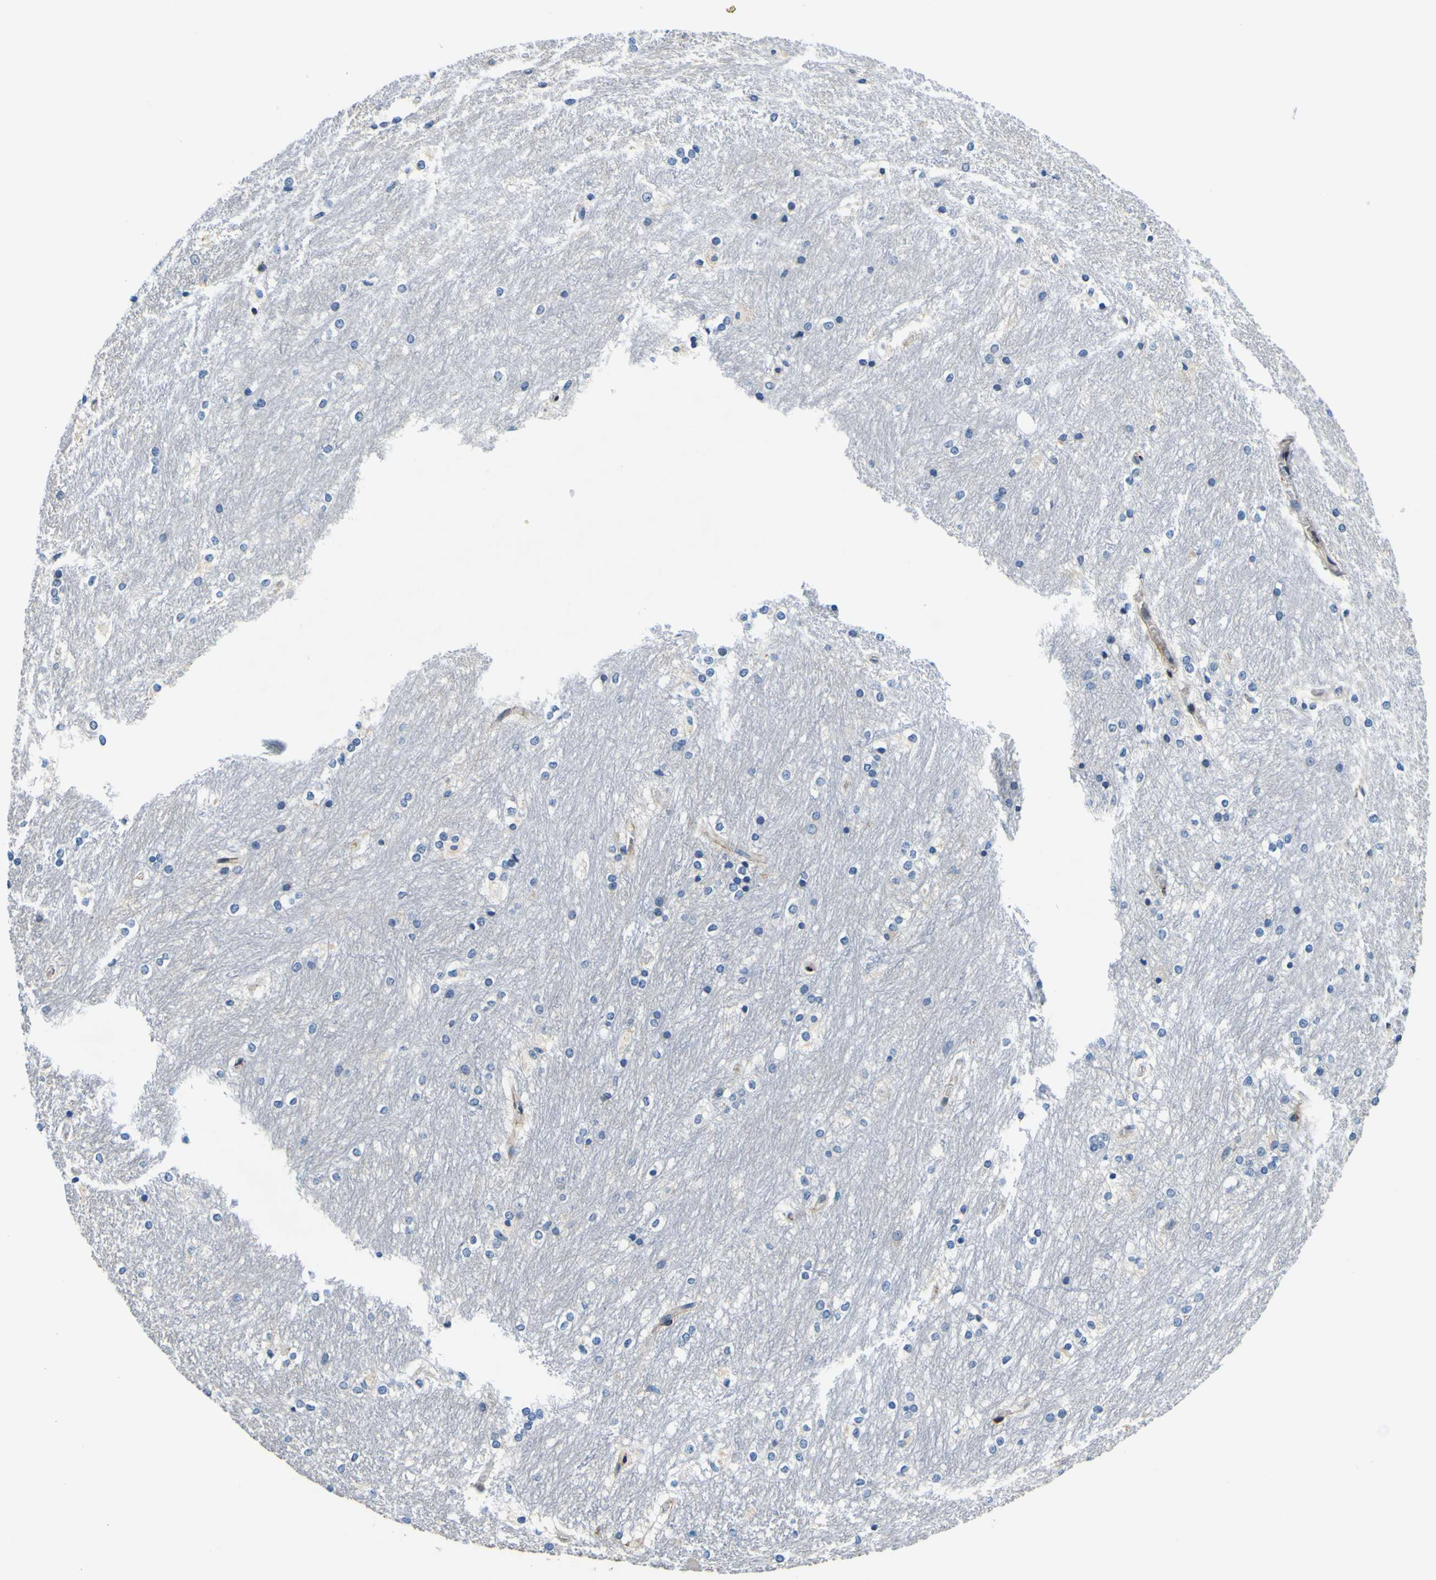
{"staining": {"intensity": "negative", "quantity": "none", "location": "none"}, "tissue": "caudate", "cell_type": "Glial cells", "image_type": "normal", "snomed": [{"axis": "morphology", "description": "Normal tissue, NOS"}, {"axis": "topography", "description": "Lateral ventricle wall"}], "caption": "Image shows no protein expression in glial cells of normal caudate.", "gene": "NLRP3", "patient": {"sex": "female", "age": 19}}